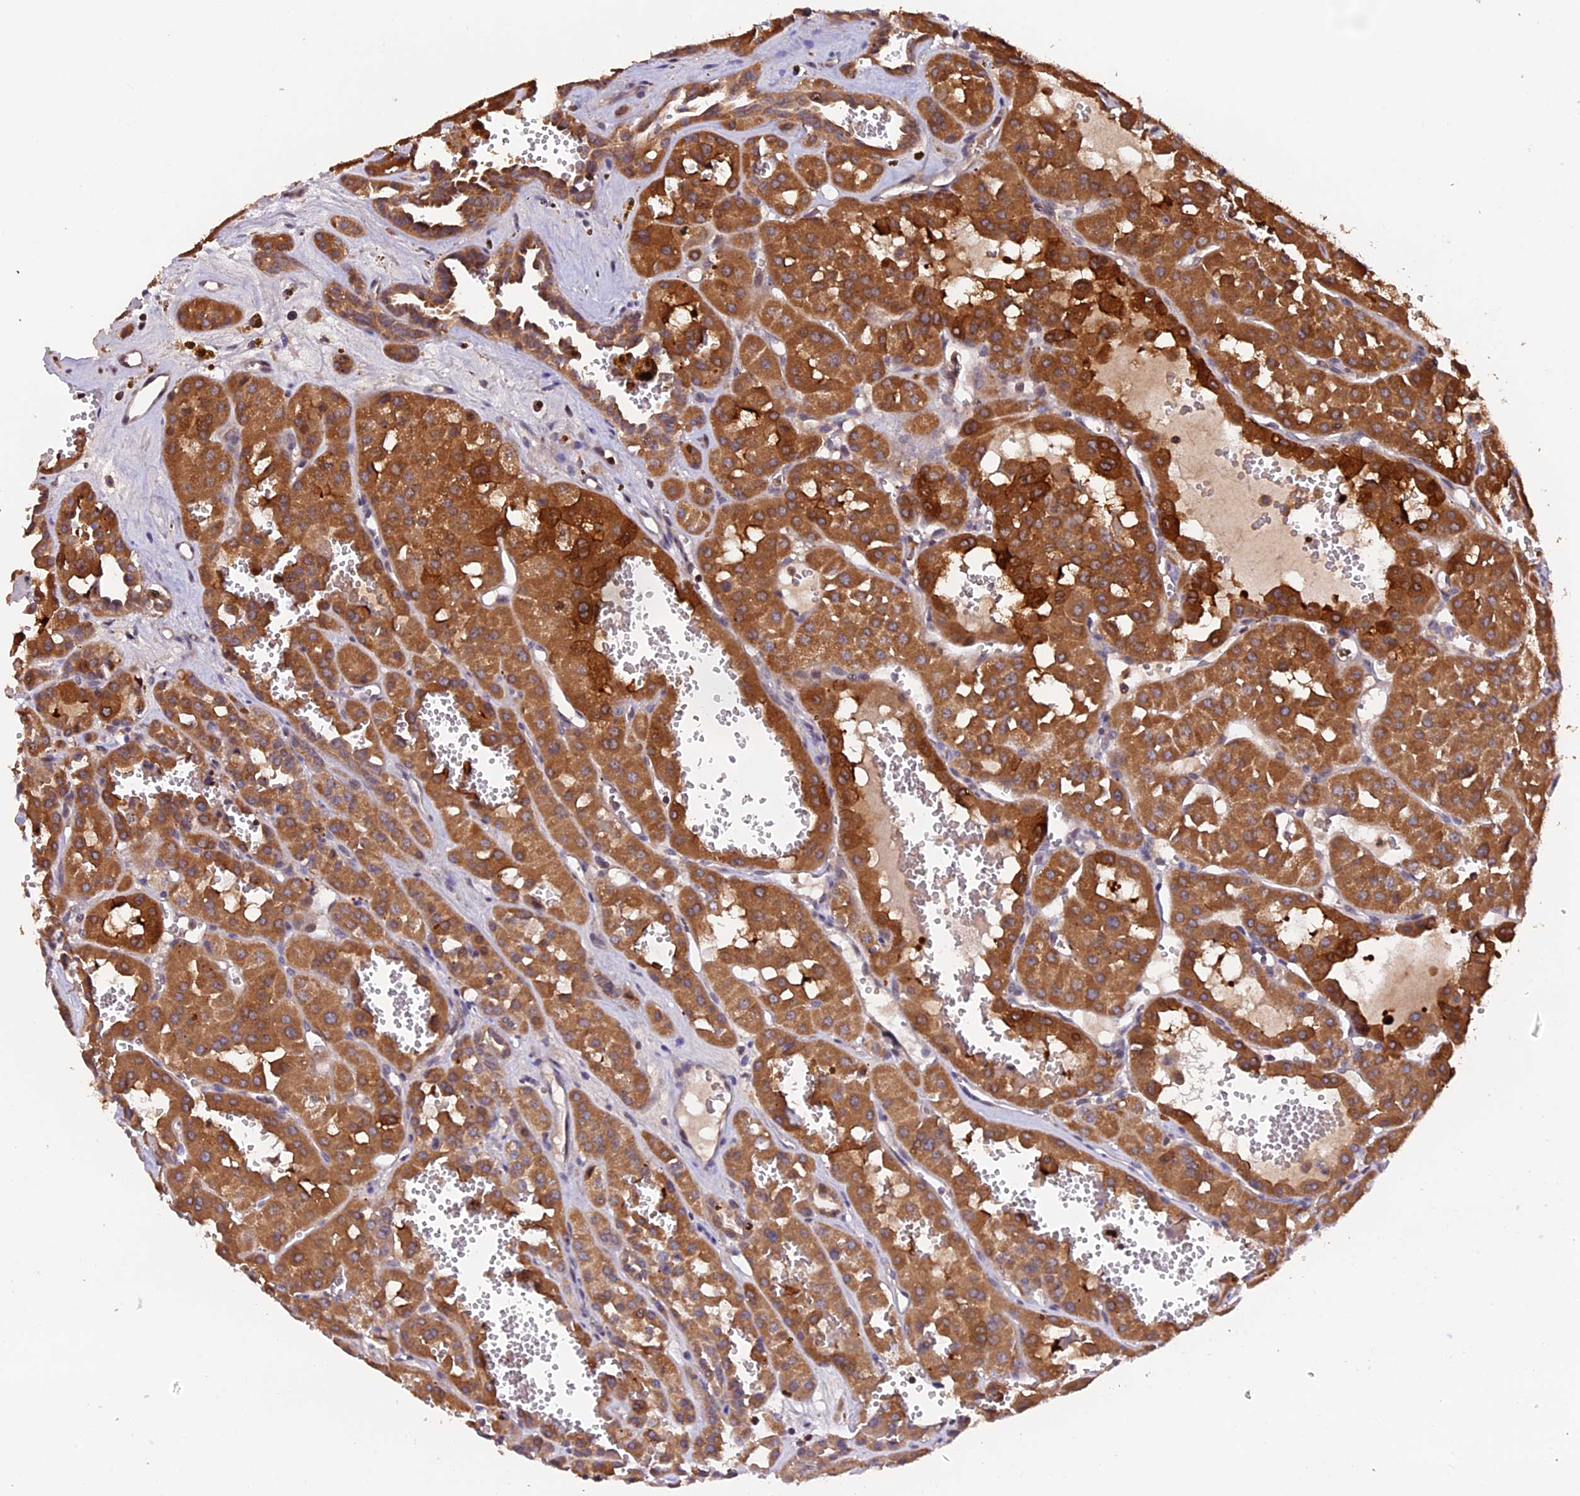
{"staining": {"intensity": "strong", "quantity": ">75%", "location": "cytoplasmic/membranous"}, "tissue": "renal cancer", "cell_type": "Tumor cells", "image_type": "cancer", "snomed": [{"axis": "morphology", "description": "Carcinoma, NOS"}, {"axis": "topography", "description": "Kidney"}], "caption": "Tumor cells demonstrate strong cytoplasmic/membranous positivity in approximately >75% of cells in renal carcinoma.", "gene": "PKD2L2", "patient": {"sex": "female", "age": 75}}